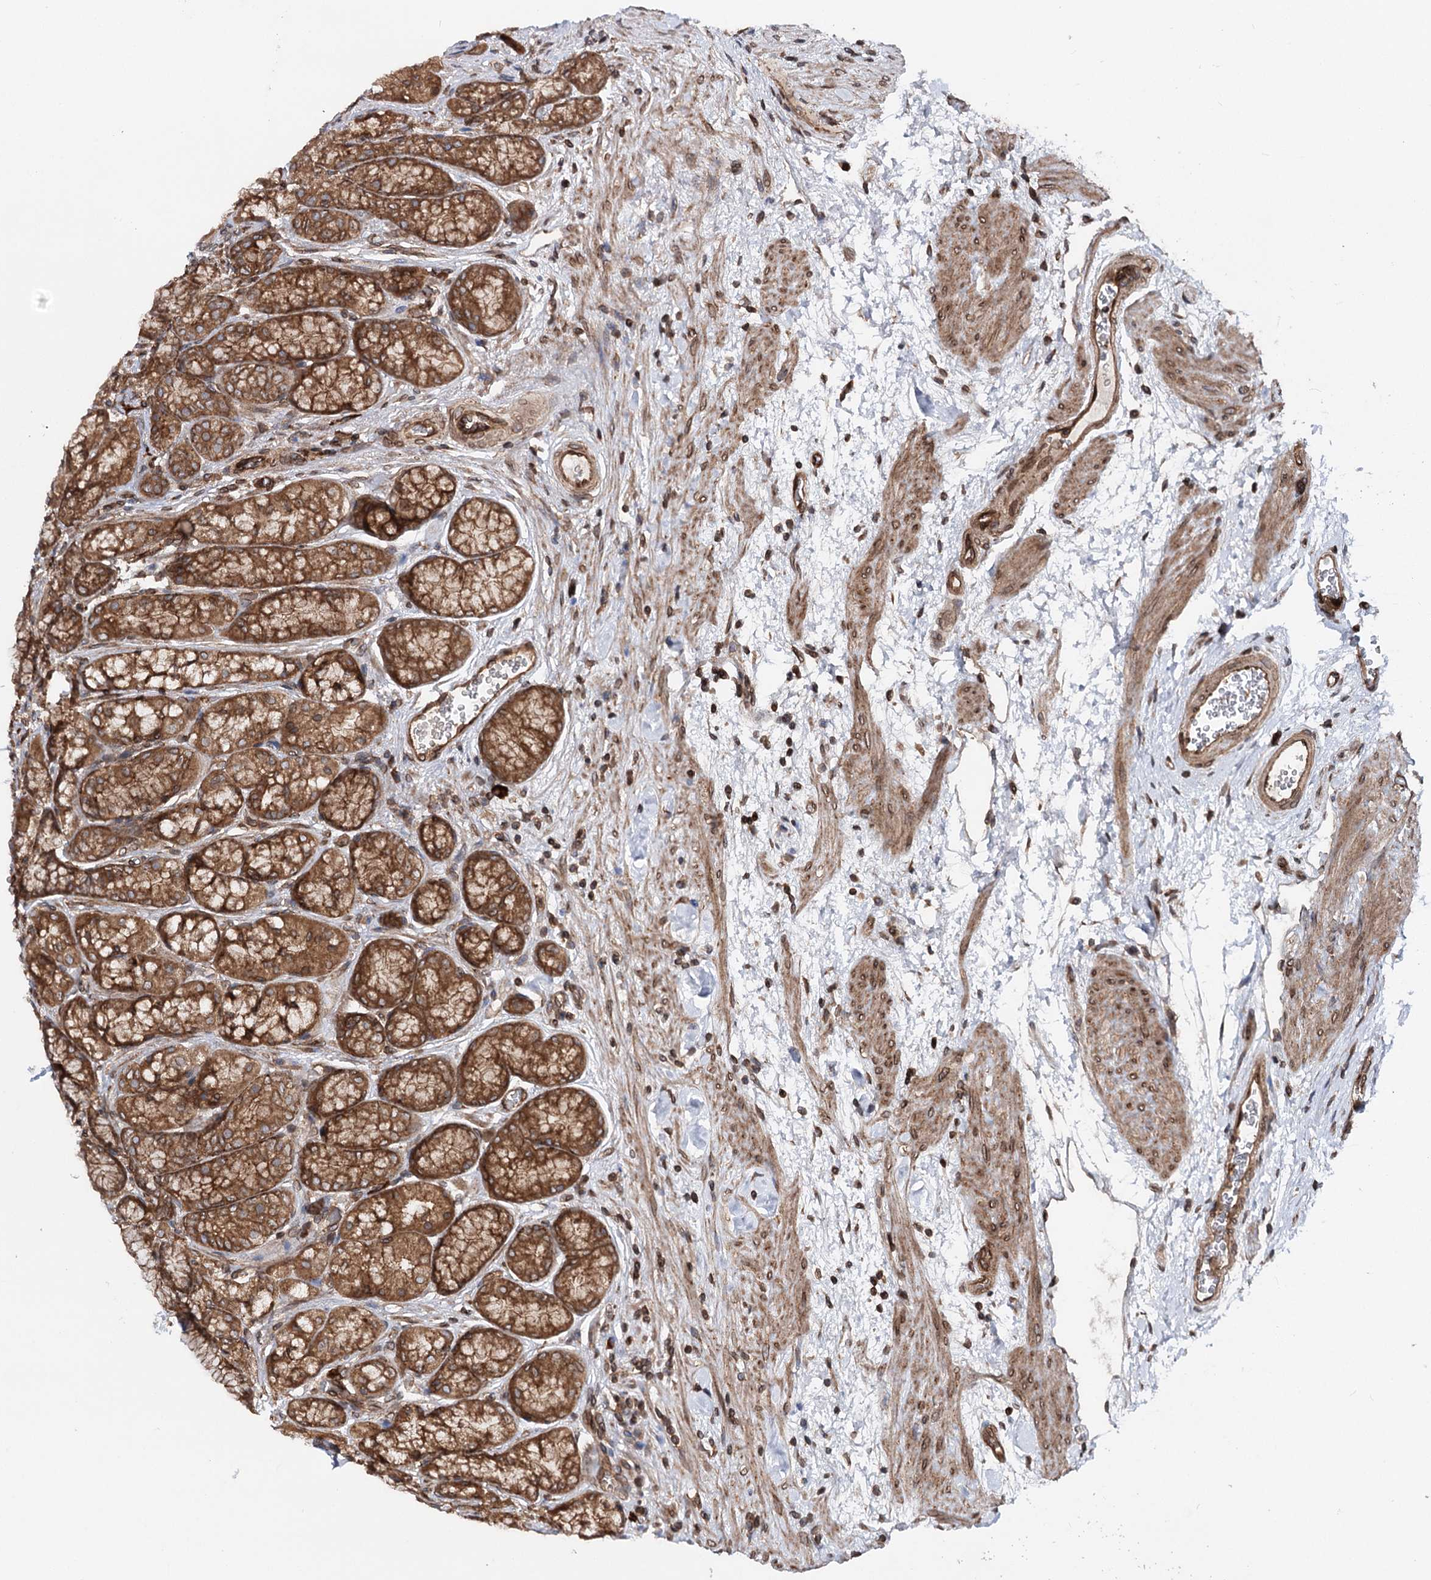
{"staining": {"intensity": "strong", "quantity": ">75%", "location": "cytoplasmic/membranous,nuclear"}, "tissue": "stomach", "cell_type": "Glandular cells", "image_type": "normal", "snomed": [{"axis": "morphology", "description": "Normal tissue, NOS"}, {"axis": "morphology", "description": "Adenocarcinoma, NOS"}, {"axis": "morphology", "description": "Adenocarcinoma, High grade"}, {"axis": "topography", "description": "Stomach, upper"}, {"axis": "topography", "description": "Stomach"}], "caption": "Immunohistochemistry image of normal human stomach stained for a protein (brown), which demonstrates high levels of strong cytoplasmic/membranous,nuclear expression in about >75% of glandular cells.", "gene": "FGFR1OP2", "patient": {"sex": "female", "age": 65}}